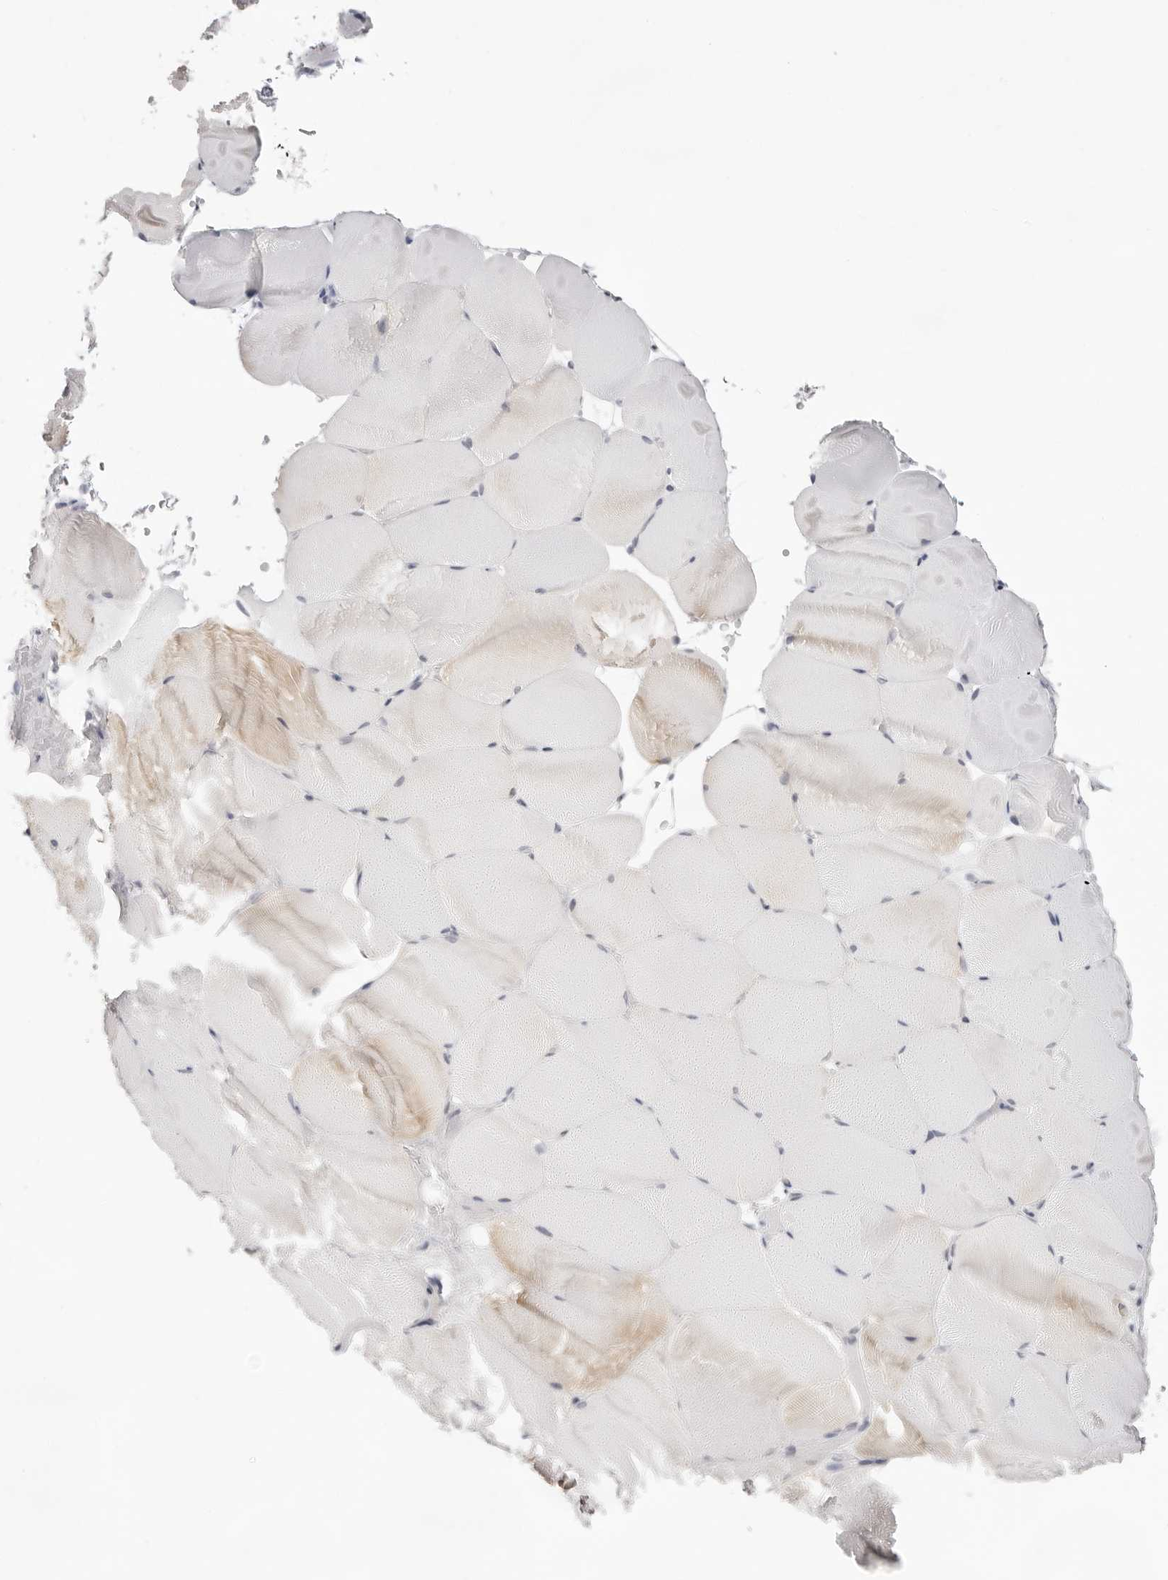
{"staining": {"intensity": "weak", "quantity": "25%-75%", "location": "cytoplasmic/membranous"}, "tissue": "skeletal muscle", "cell_type": "Myocytes", "image_type": "normal", "snomed": [{"axis": "morphology", "description": "Normal tissue, NOS"}, {"axis": "topography", "description": "Skeletal muscle"}, {"axis": "topography", "description": "Parathyroid gland"}], "caption": "Human skeletal muscle stained with a brown dye displays weak cytoplasmic/membranous positive staining in about 25%-75% of myocytes.", "gene": "INSL3", "patient": {"sex": "female", "age": 37}}